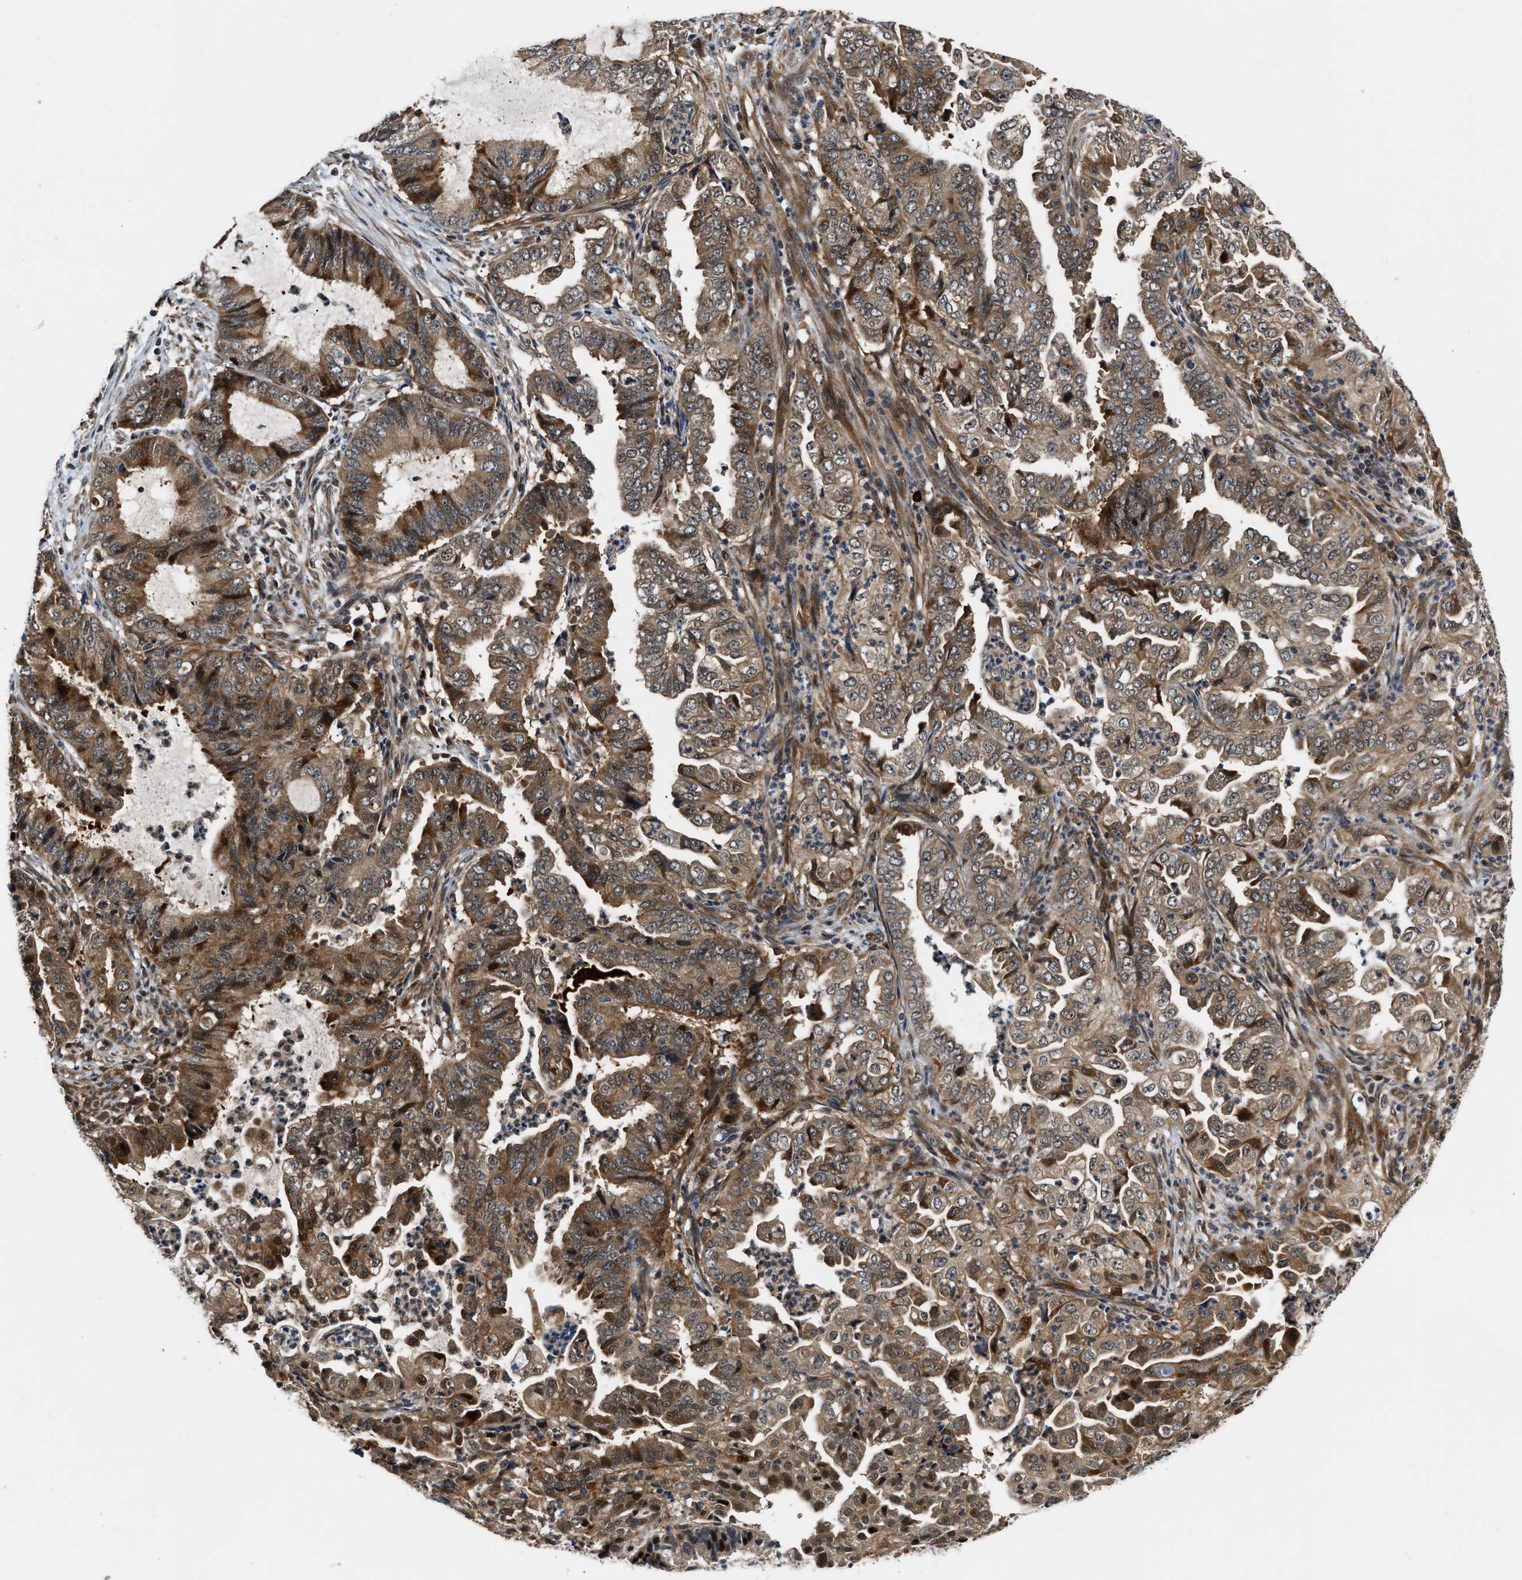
{"staining": {"intensity": "moderate", "quantity": ">75%", "location": "cytoplasmic/membranous"}, "tissue": "endometrial cancer", "cell_type": "Tumor cells", "image_type": "cancer", "snomed": [{"axis": "morphology", "description": "Adenocarcinoma, NOS"}, {"axis": "topography", "description": "Endometrium"}], "caption": "Immunohistochemistry (IHC) micrograph of neoplastic tissue: human adenocarcinoma (endometrial) stained using immunohistochemistry (IHC) exhibits medium levels of moderate protein expression localized specifically in the cytoplasmic/membranous of tumor cells, appearing as a cytoplasmic/membranous brown color.", "gene": "TUT7", "patient": {"sex": "female", "age": 51}}